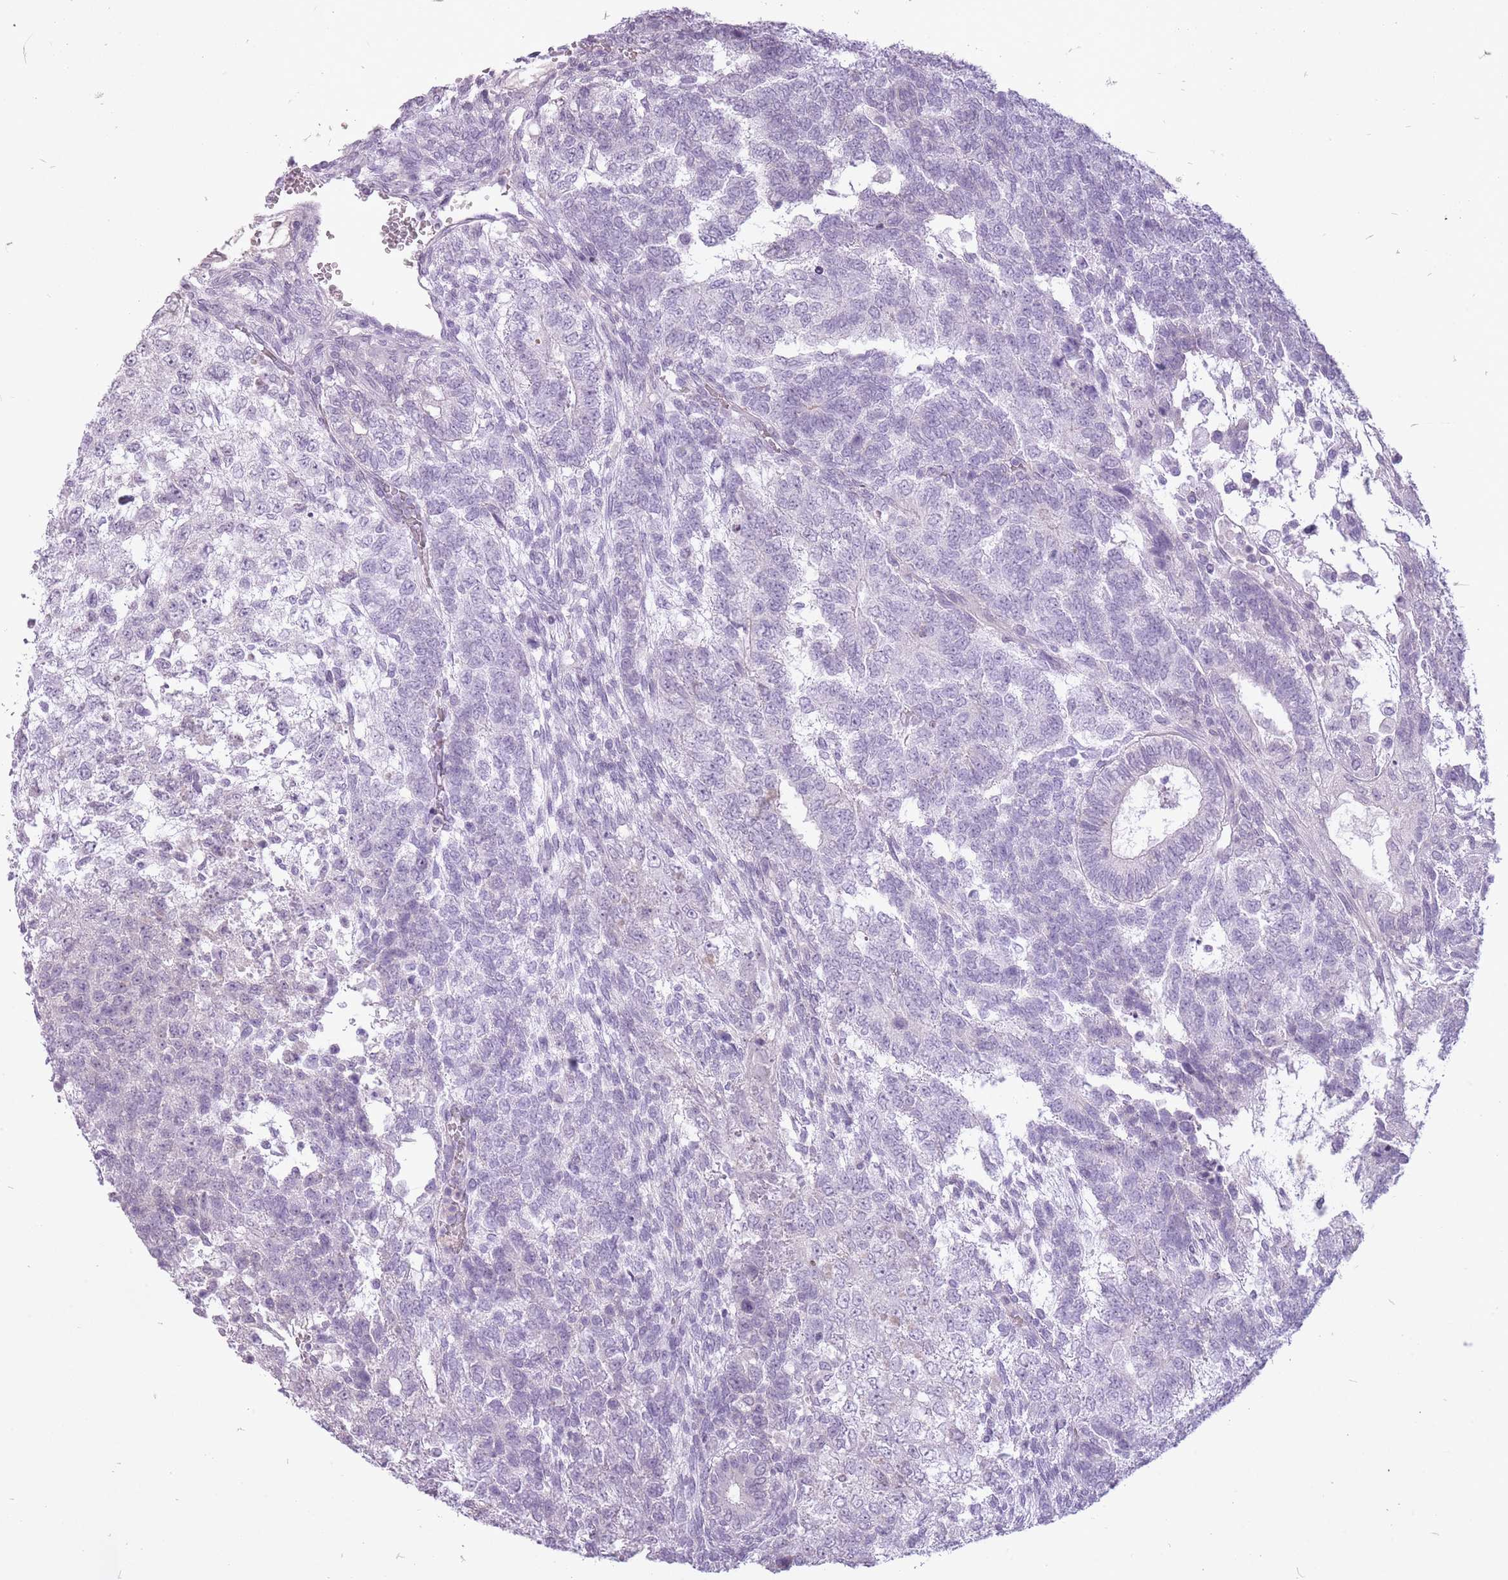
{"staining": {"intensity": "negative", "quantity": "none", "location": "none"}, "tissue": "testis cancer", "cell_type": "Tumor cells", "image_type": "cancer", "snomed": [{"axis": "morphology", "description": "Carcinoma, Embryonal, NOS"}, {"axis": "topography", "description": "Testis"}], "caption": "Histopathology image shows no significant protein positivity in tumor cells of testis cancer (embryonal carcinoma). Nuclei are stained in blue.", "gene": "RFX4", "patient": {"sex": "male", "age": 23}}